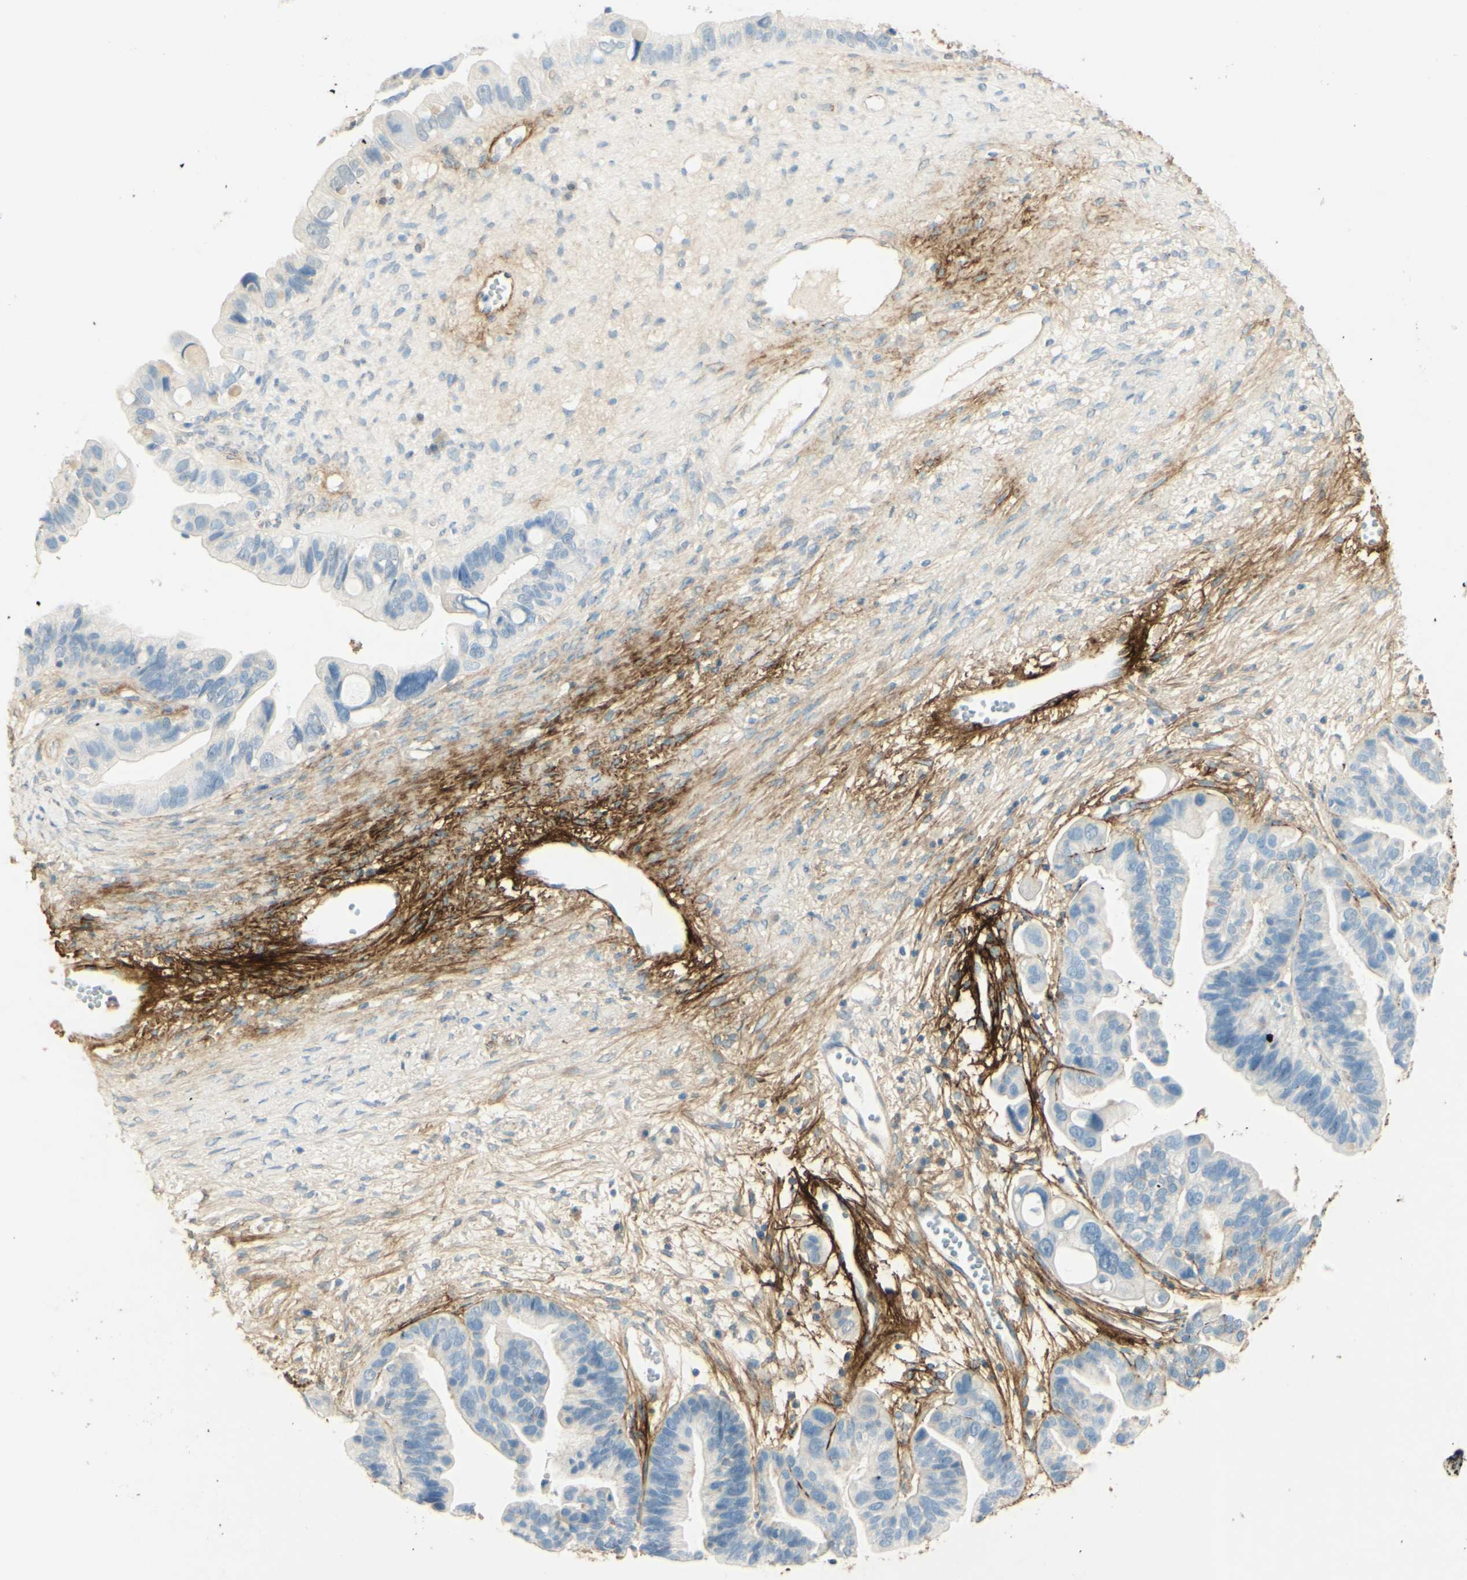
{"staining": {"intensity": "negative", "quantity": "none", "location": "none"}, "tissue": "ovarian cancer", "cell_type": "Tumor cells", "image_type": "cancer", "snomed": [{"axis": "morphology", "description": "Cystadenocarcinoma, serous, NOS"}, {"axis": "topography", "description": "Ovary"}], "caption": "This is an immunohistochemistry (IHC) micrograph of serous cystadenocarcinoma (ovarian). There is no expression in tumor cells.", "gene": "TNN", "patient": {"sex": "female", "age": 56}}